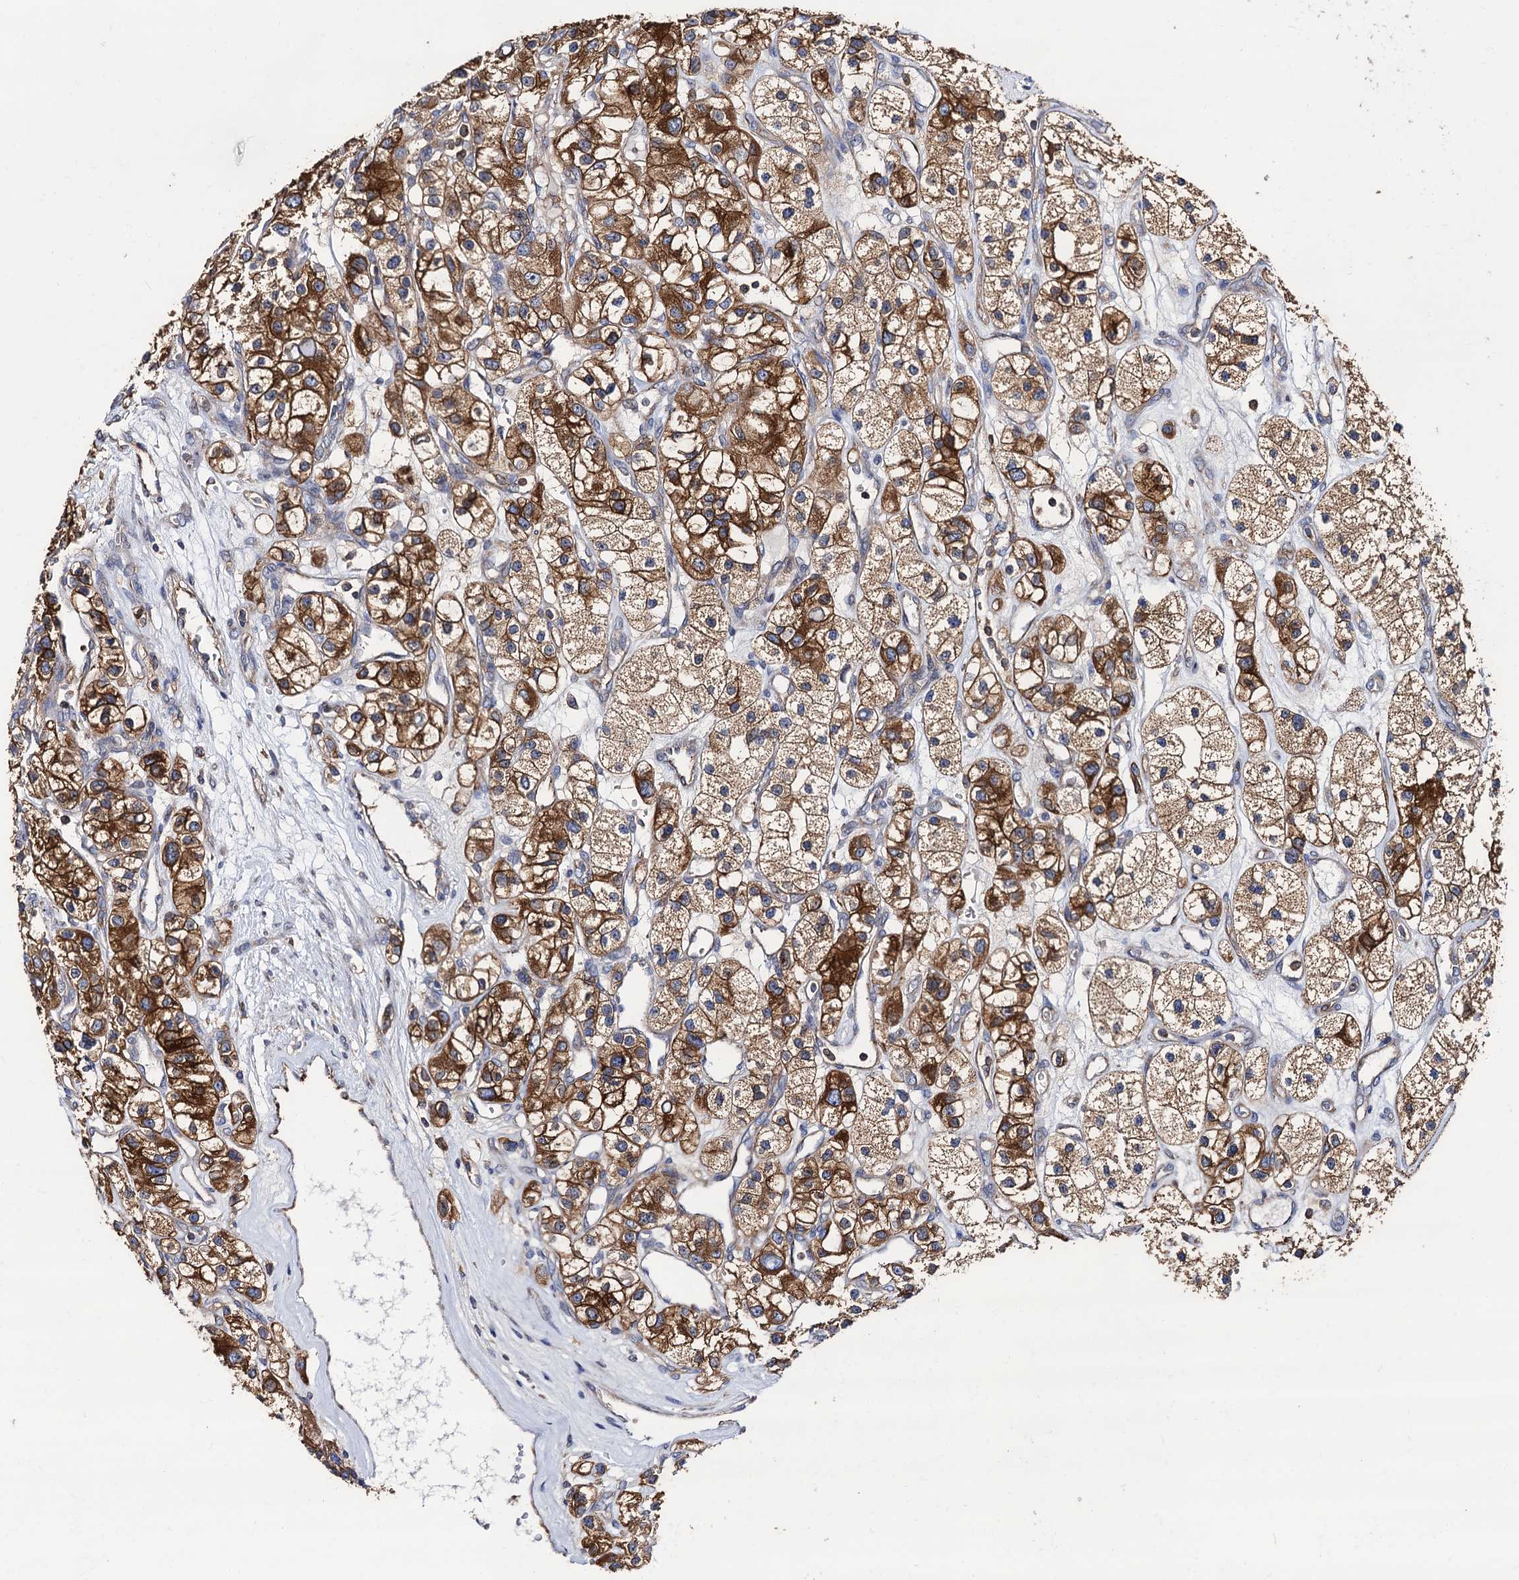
{"staining": {"intensity": "moderate", "quantity": "25%-75%", "location": "cytoplasmic/membranous"}, "tissue": "renal cancer", "cell_type": "Tumor cells", "image_type": "cancer", "snomed": [{"axis": "morphology", "description": "Adenocarcinoma, NOS"}, {"axis": "topography", "description": "Kidney"}], "caption": "A brown stain labels moderate cytoplasmic/membranous positivity of a protein in renal cancer (adenocarcinoma) tumor cells.", "gene": "DYDC1", "patient": {"sex": "female", "age": 57}}